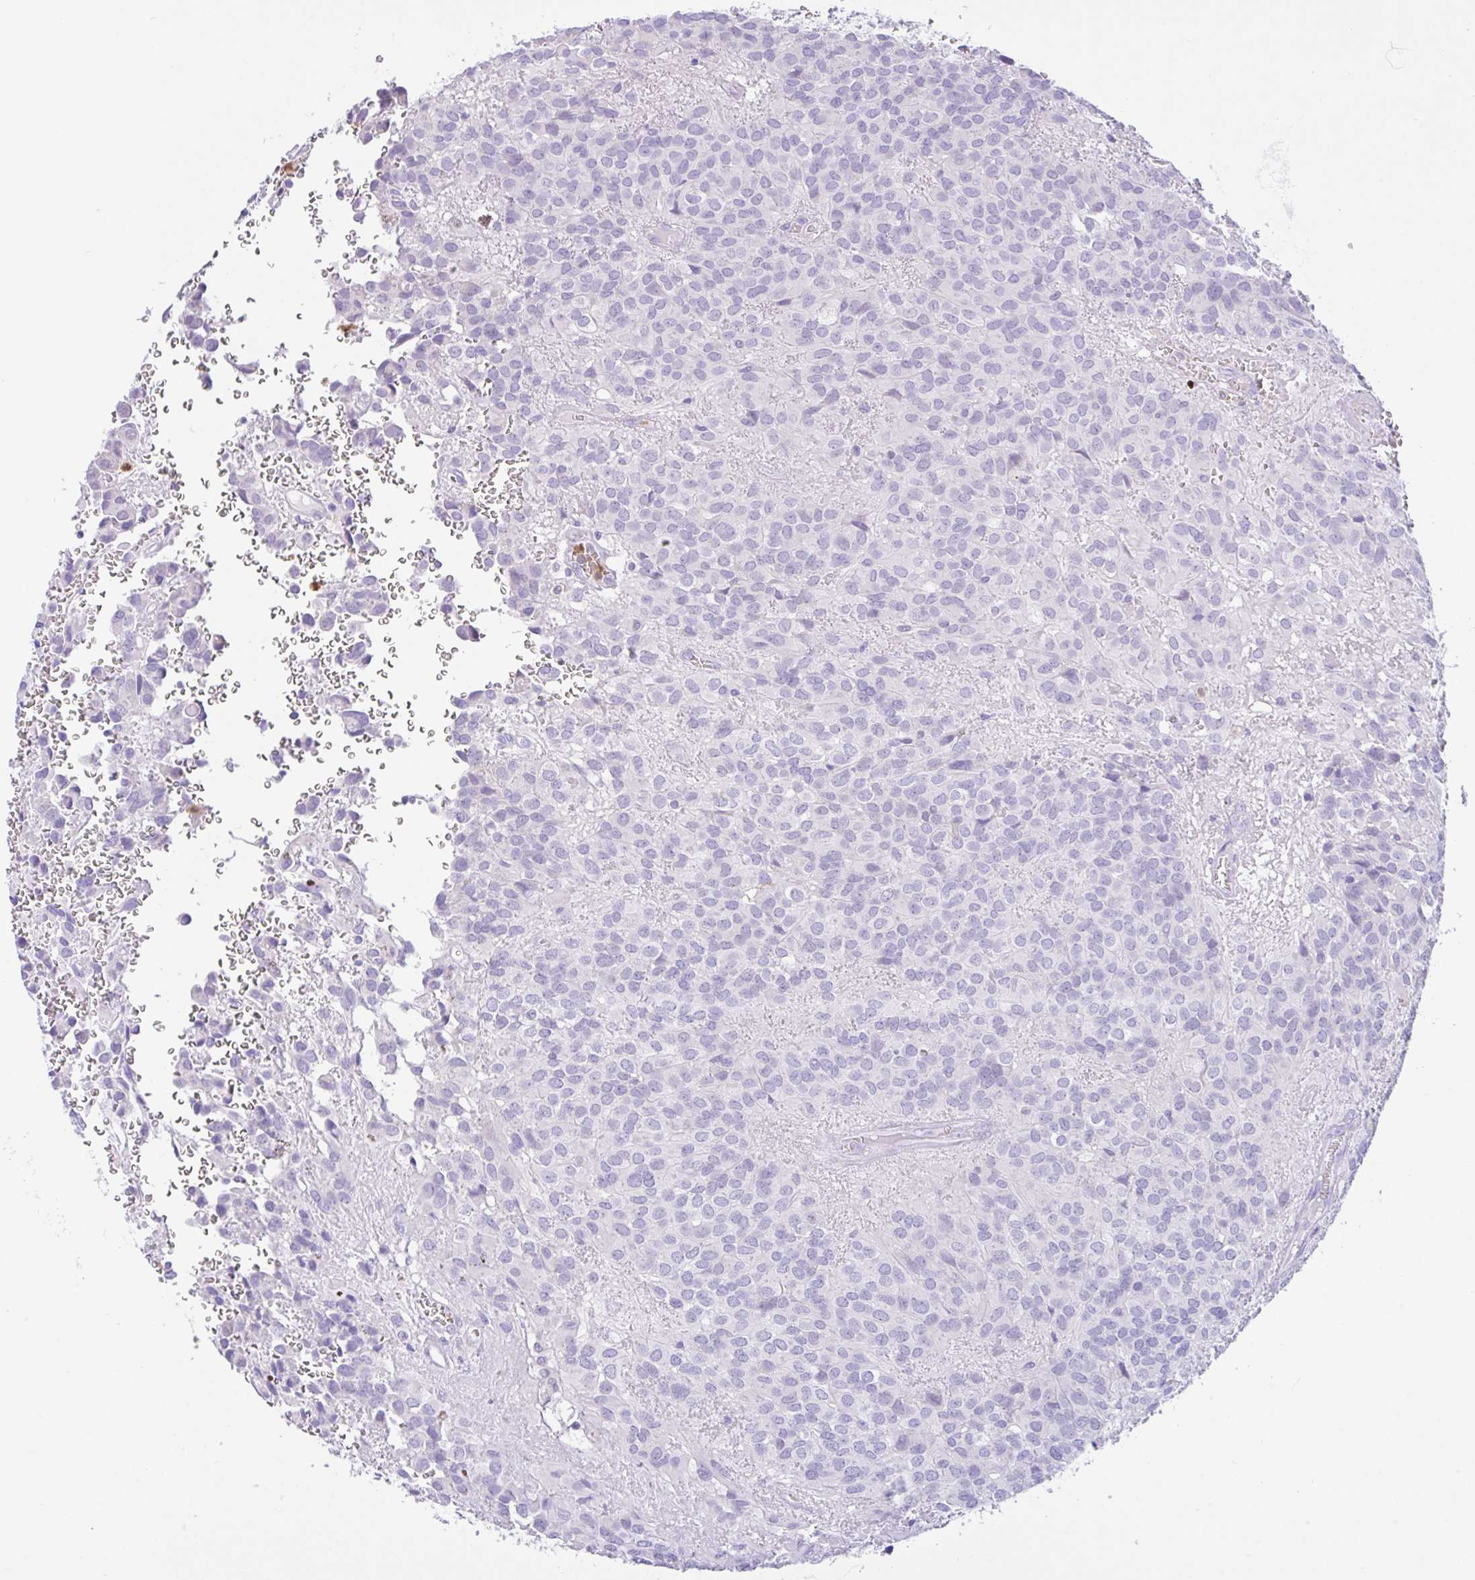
{"staining": {"intensity": "negative", "quantity": "none", "location": "none"}, "tissue": "glioma", "cell_type": "Tumor cells", "image_type": "cancer", "snomed": [{"axis": "morphology", "description": "Glioma, malignant, Low grade"}, {"axis": "topography", "description": "Brain"}], "caption": "Malignant glioma (low-grade) stained for a protein using IHC shows no staining tumor cells.", "gene": "NCF1", "patient": {"sex": "male", "age": 56}}